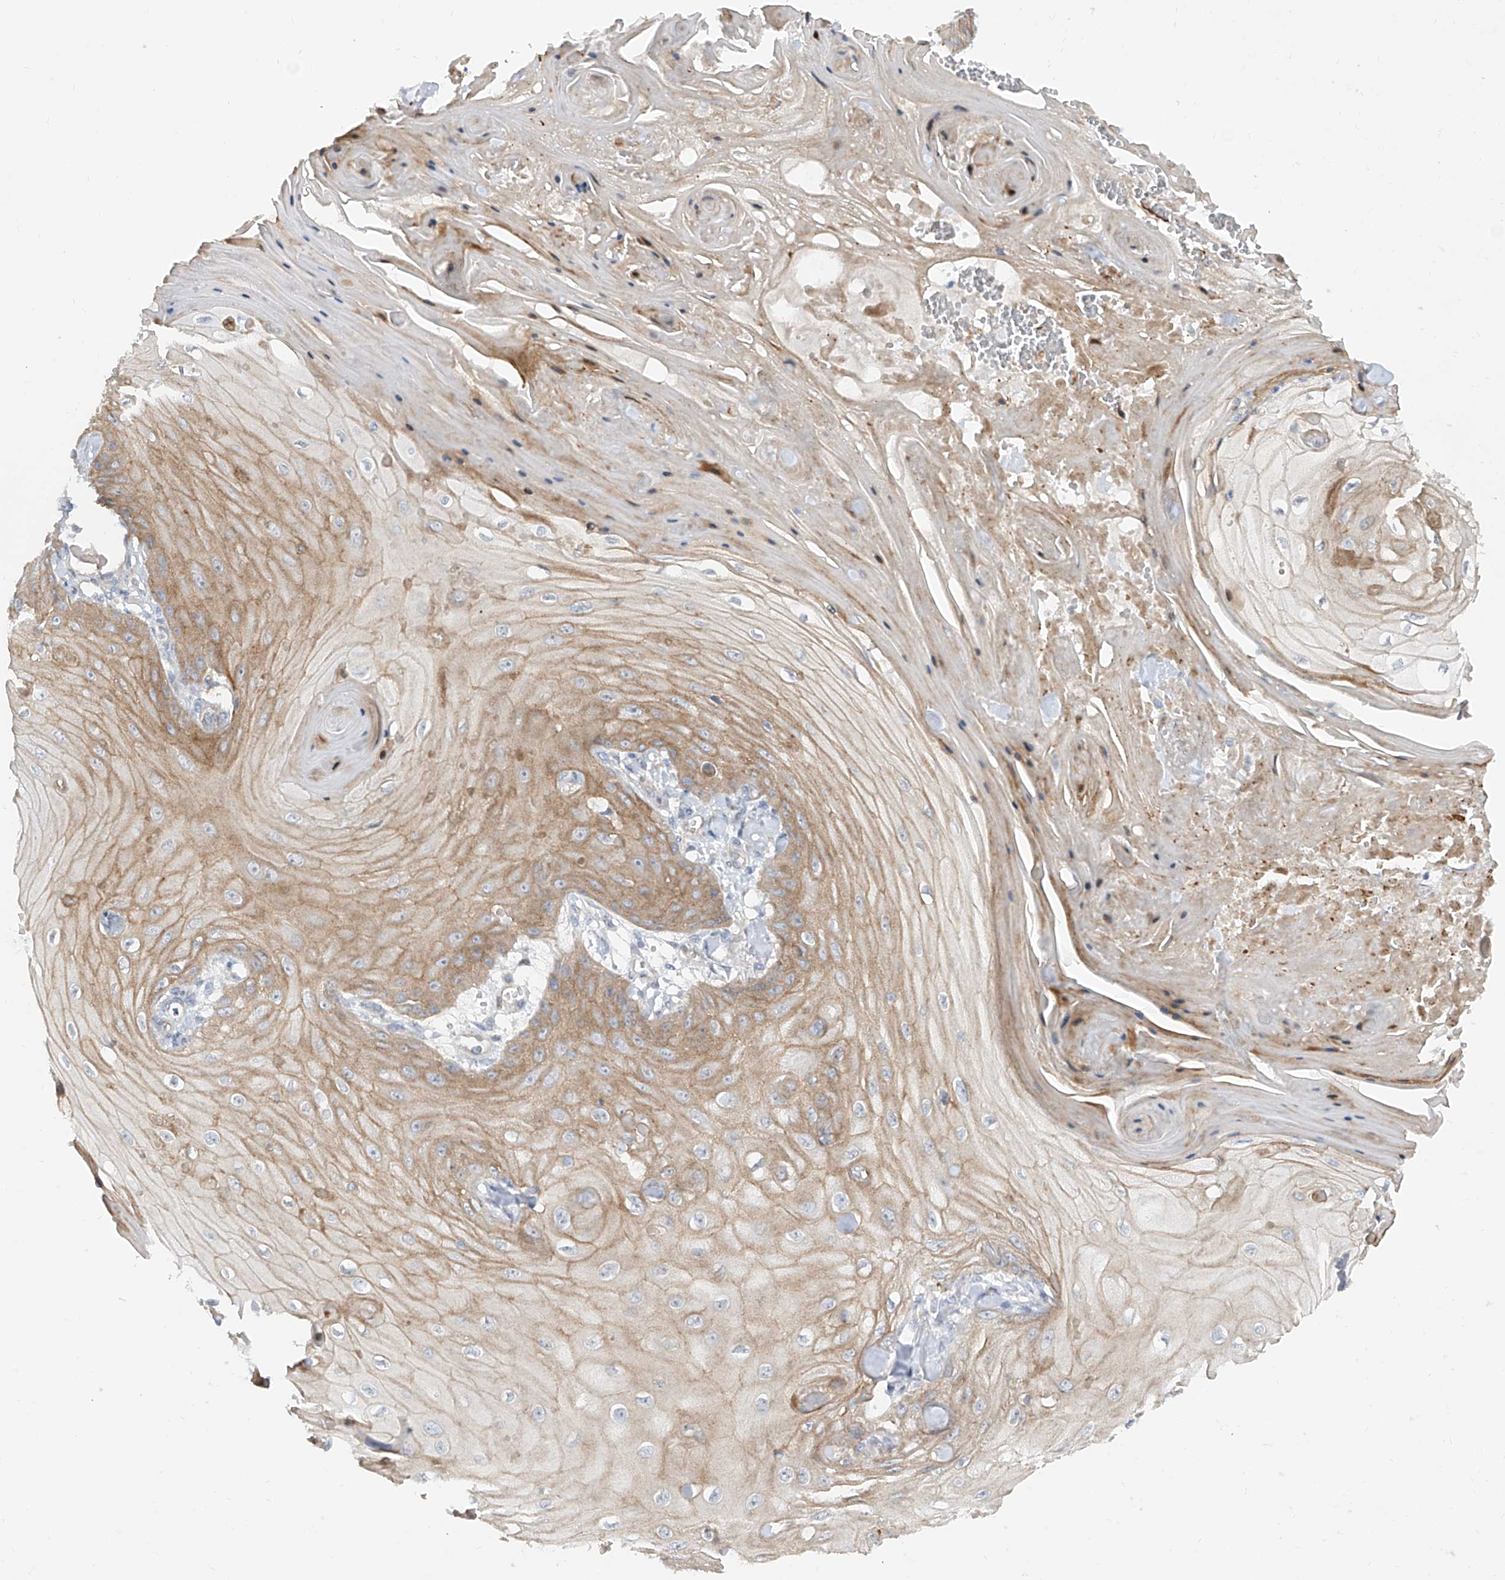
{"staining": {"intensity": "weak", "quantity": ">75%", "location": "cytoplasmic/membranous"}, "tissue": "skin cancer", "cell_type": "Tumor cells", "image_type": "cancer", "snomed": [{"axis": "morphology", "description": "Squamous cell carcinoma, NOS"}, {"axis": "topography", "description": "Skin"}], "caption": "This is an image of immunohistochemistry (IHC) staining of skin cancer, which shows weak positivity in the cytoplasmic/membranous of tumor cells.", "gene": "LRRC1", "patient": {"sex": "male", "age": 74}}